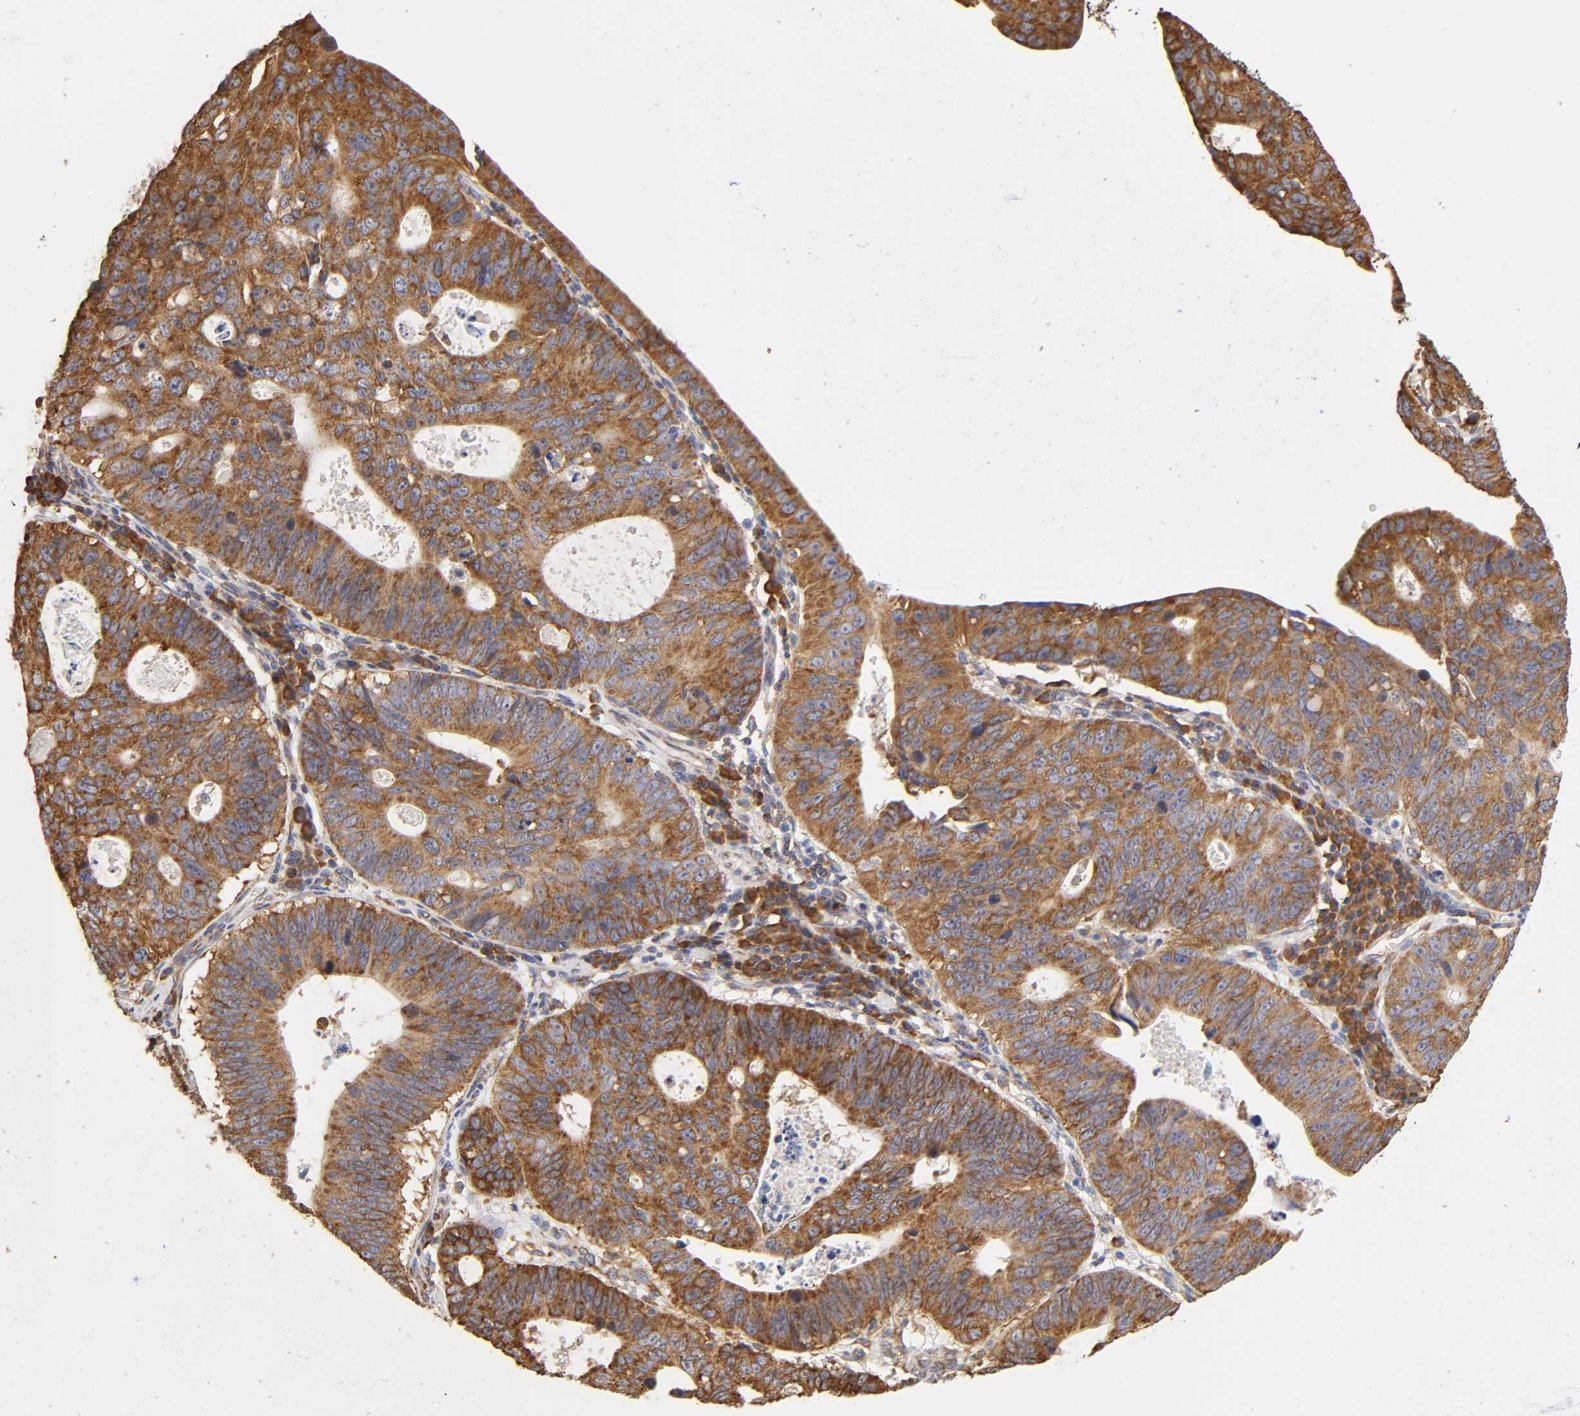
{"staining": {"intensity": "strong", "quantity": ">75%", "location": "cytoplasmic/membranous"}, "tissue": "stomach cancer", "cell_type": "Tumor cells", "image_type": "cancer", "snomed": [{"axis": "morphology", "description": "Adenocarcinoma, NOS"}, {"axis": "topography", "description": "Stomach"}], "caption": "Immunohistochemical staining of human stomach cancer (adenocarcinoma) displays strong cytoplasmic/membranous protein staining in approximately >75% of tumor cells.", "gene": "RPL14", "patient": {"sex": "male", "age": 59}}